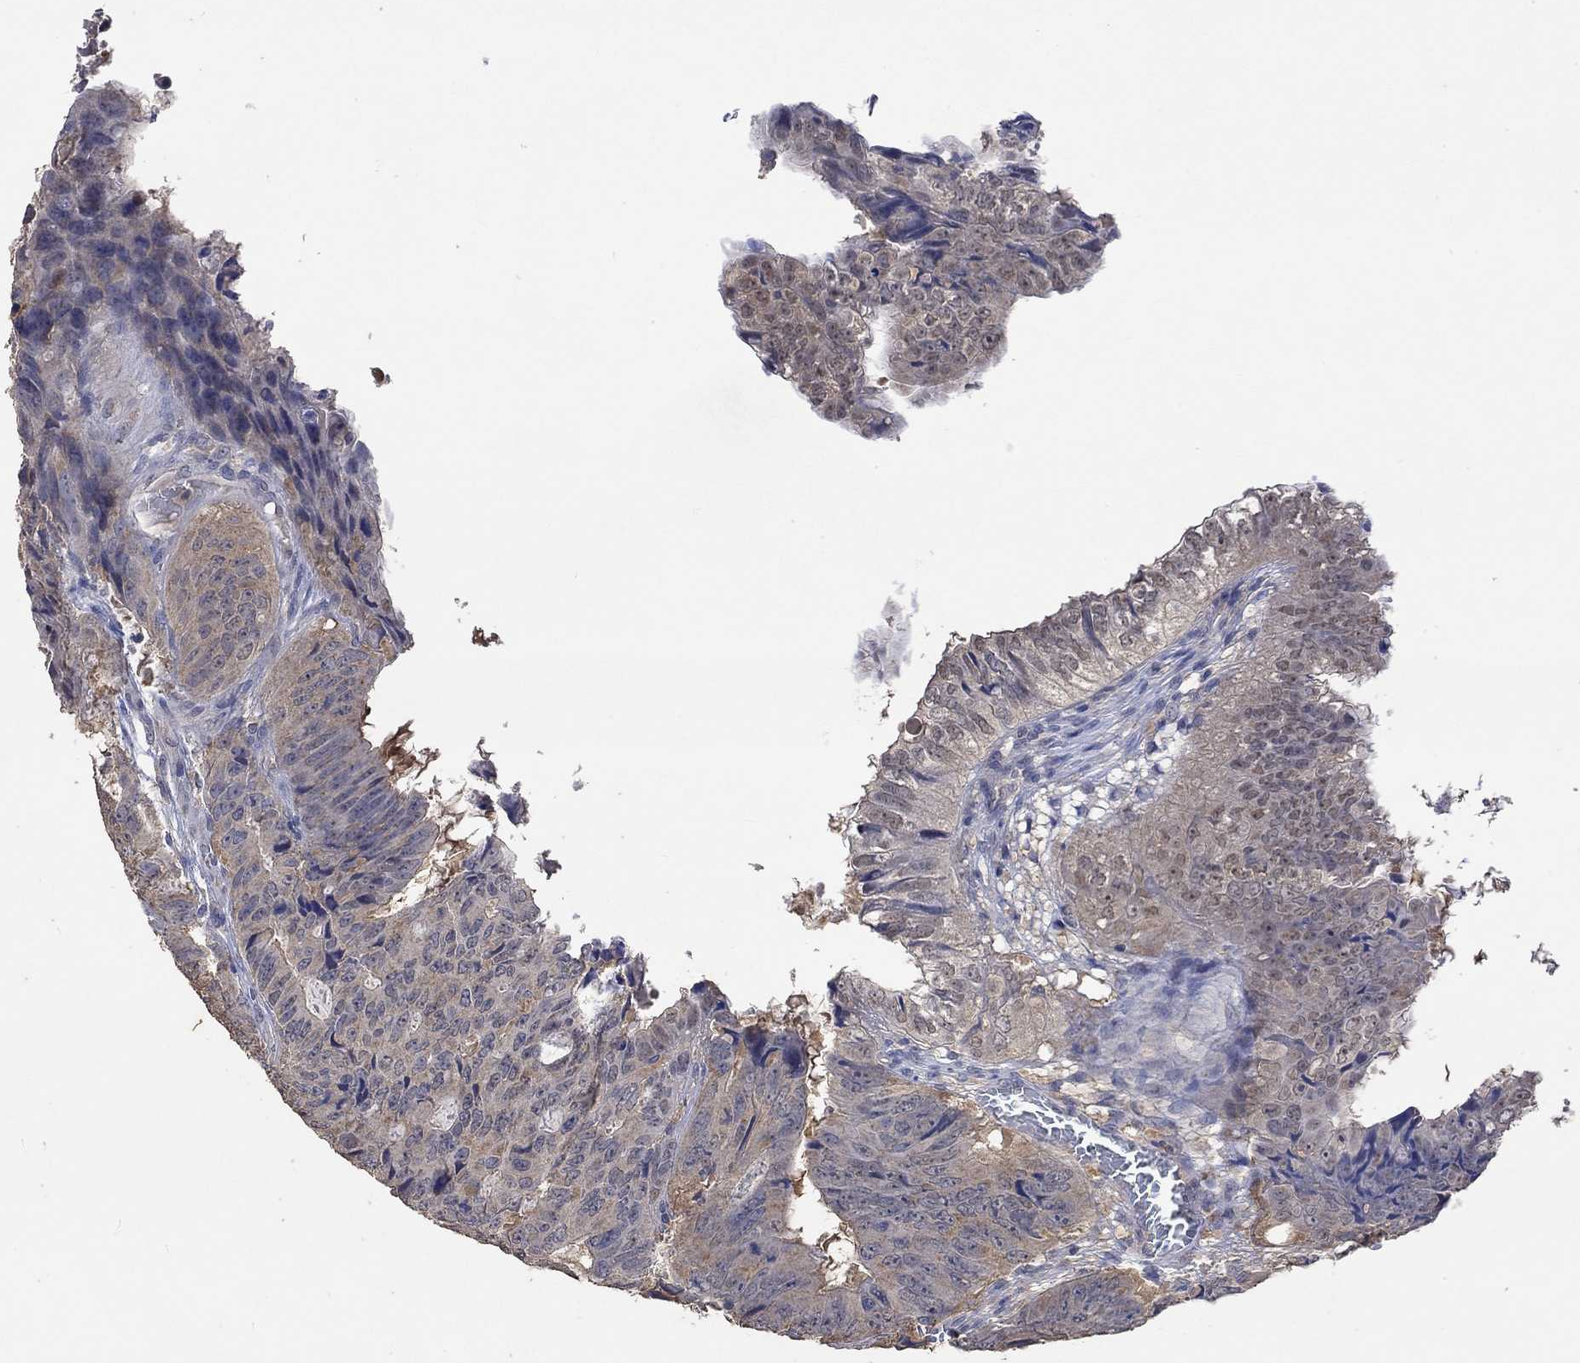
{"staining": {"intensity": "weak", "quantity": "<25%", "location": "cytoplasmic/membranous"}, "tissue": "colorectal cancer", "cell_type": "Tumor cells", "image_type": "cancer", "snomed": [{"axis": "morphology", "description": "Adenocarcinoma, NOS"}, {"axis": "topography", "description": "Colon"}], "caption": "This micrograph is of colorectal cancer (adenocarcinoma) stained with immunohistochemistry to label a protein in brown with the nuclei are counter-stained blue. There is no staining in tumor cells.", "gene": "PTPN20", "patient": {"sex": "male", "age": 79}}